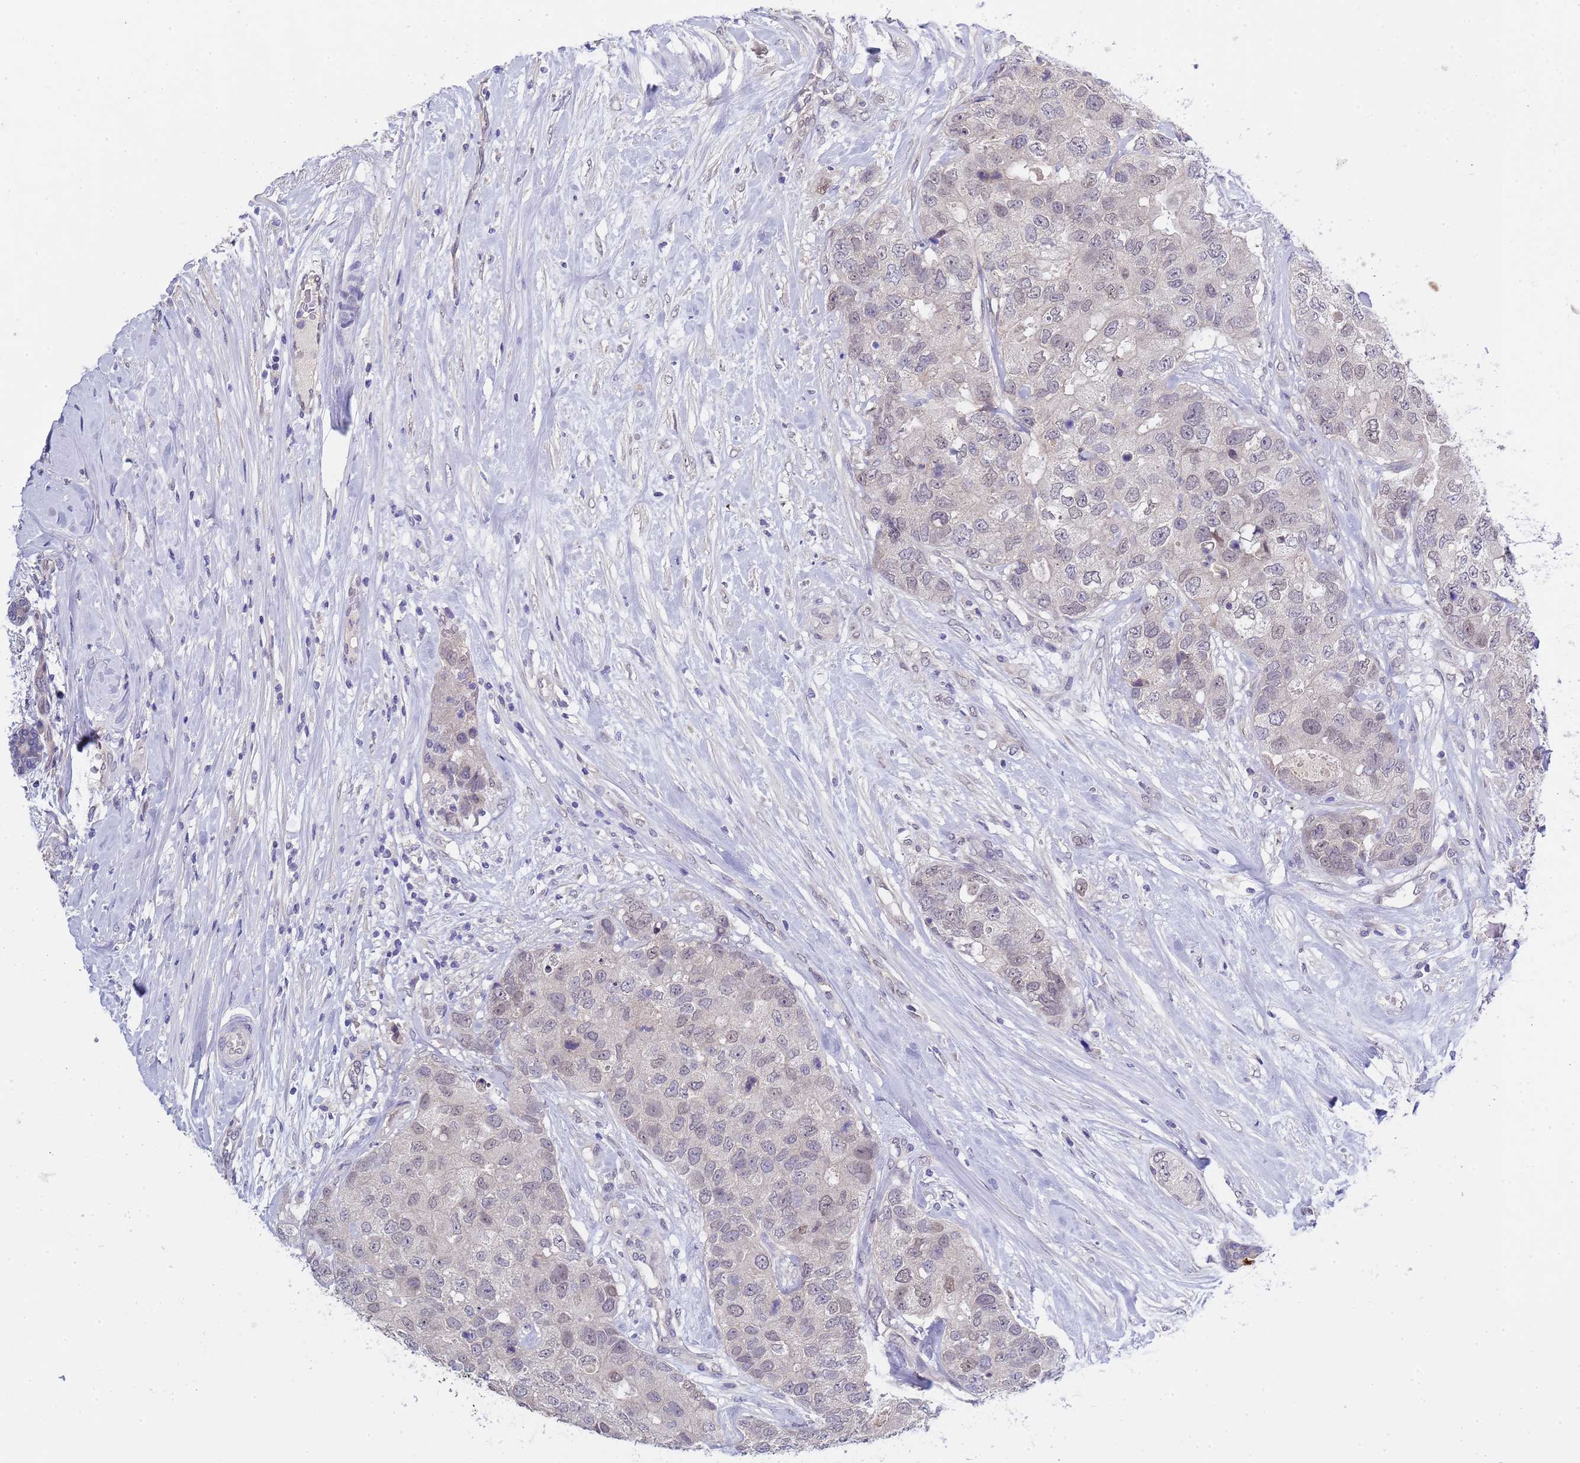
{"staining": {"intensity": "weak", "quantity": "<25%", "location": "nuclear"}, "tissue": "breast cancer", "cell_type": "Tumor cells", "image_type": "cancer", "snomed": [{"axis": "morphology", "description": "Duct carcinoma"}, {"axis": "topography", "description": "Breast"}], "caption": "Photomicrograph shows no protein staining in tumor cells of breast cancer tissue.", "gene": "TRMT10A", "patient": {"sex": "female", "age": 62}}